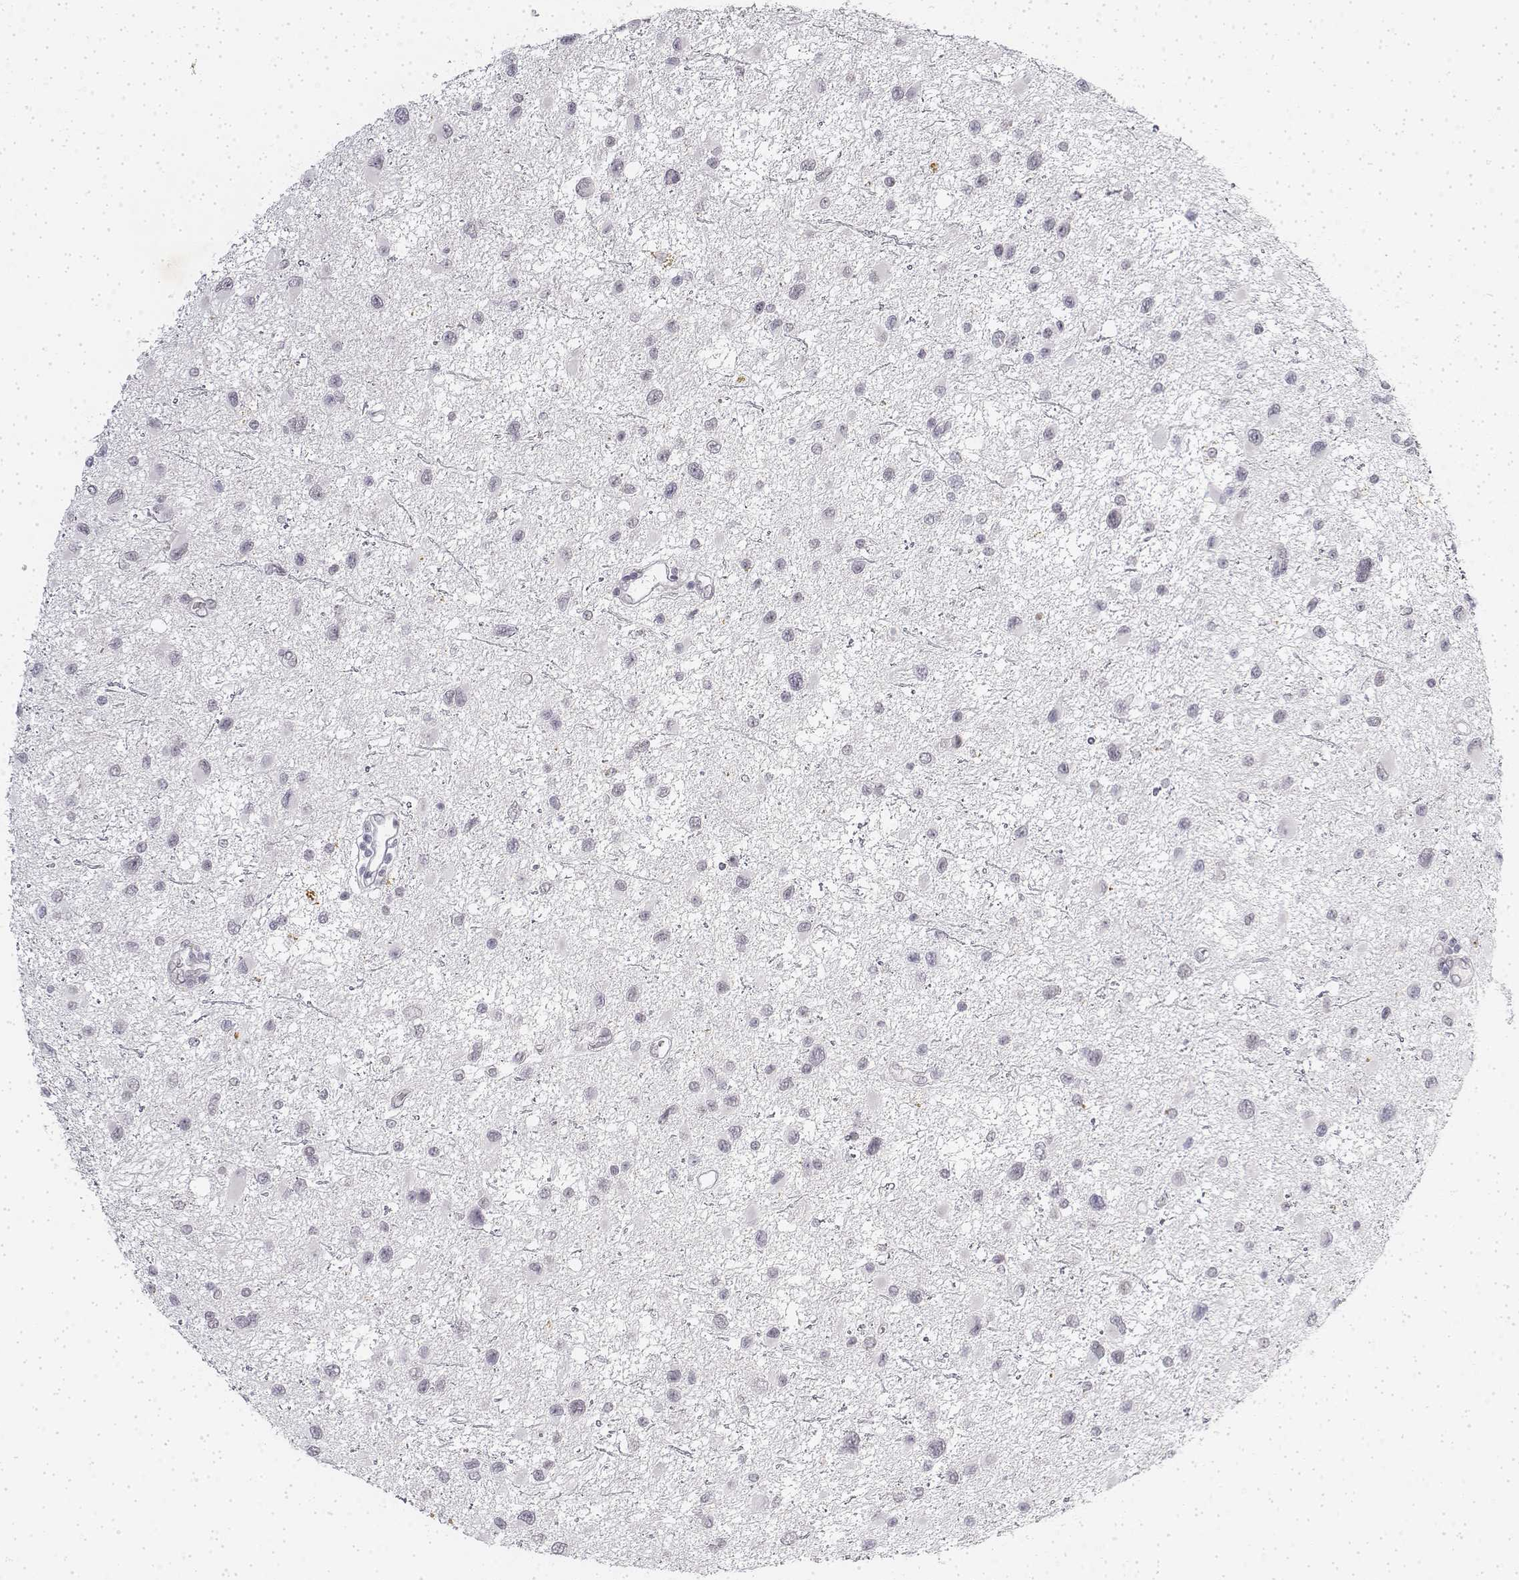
{"staining": {"intensity": "negative", "quantity": "none", "location": "none"}, "tissue": "glioma", "cell_type": "Tumor cells", "image_type": "cancer", "snomed": [{"axis": "morphology", "description": "Glioma, malignant, Low grade"}, {"axis": "topography", "description": "Brain"}], "caption": "Glioma was stained to show a protein in brown. There is no significant positivity in tumor cells.", "gene": "KRT84", "patient": {"sex": "female", "age": 32}}